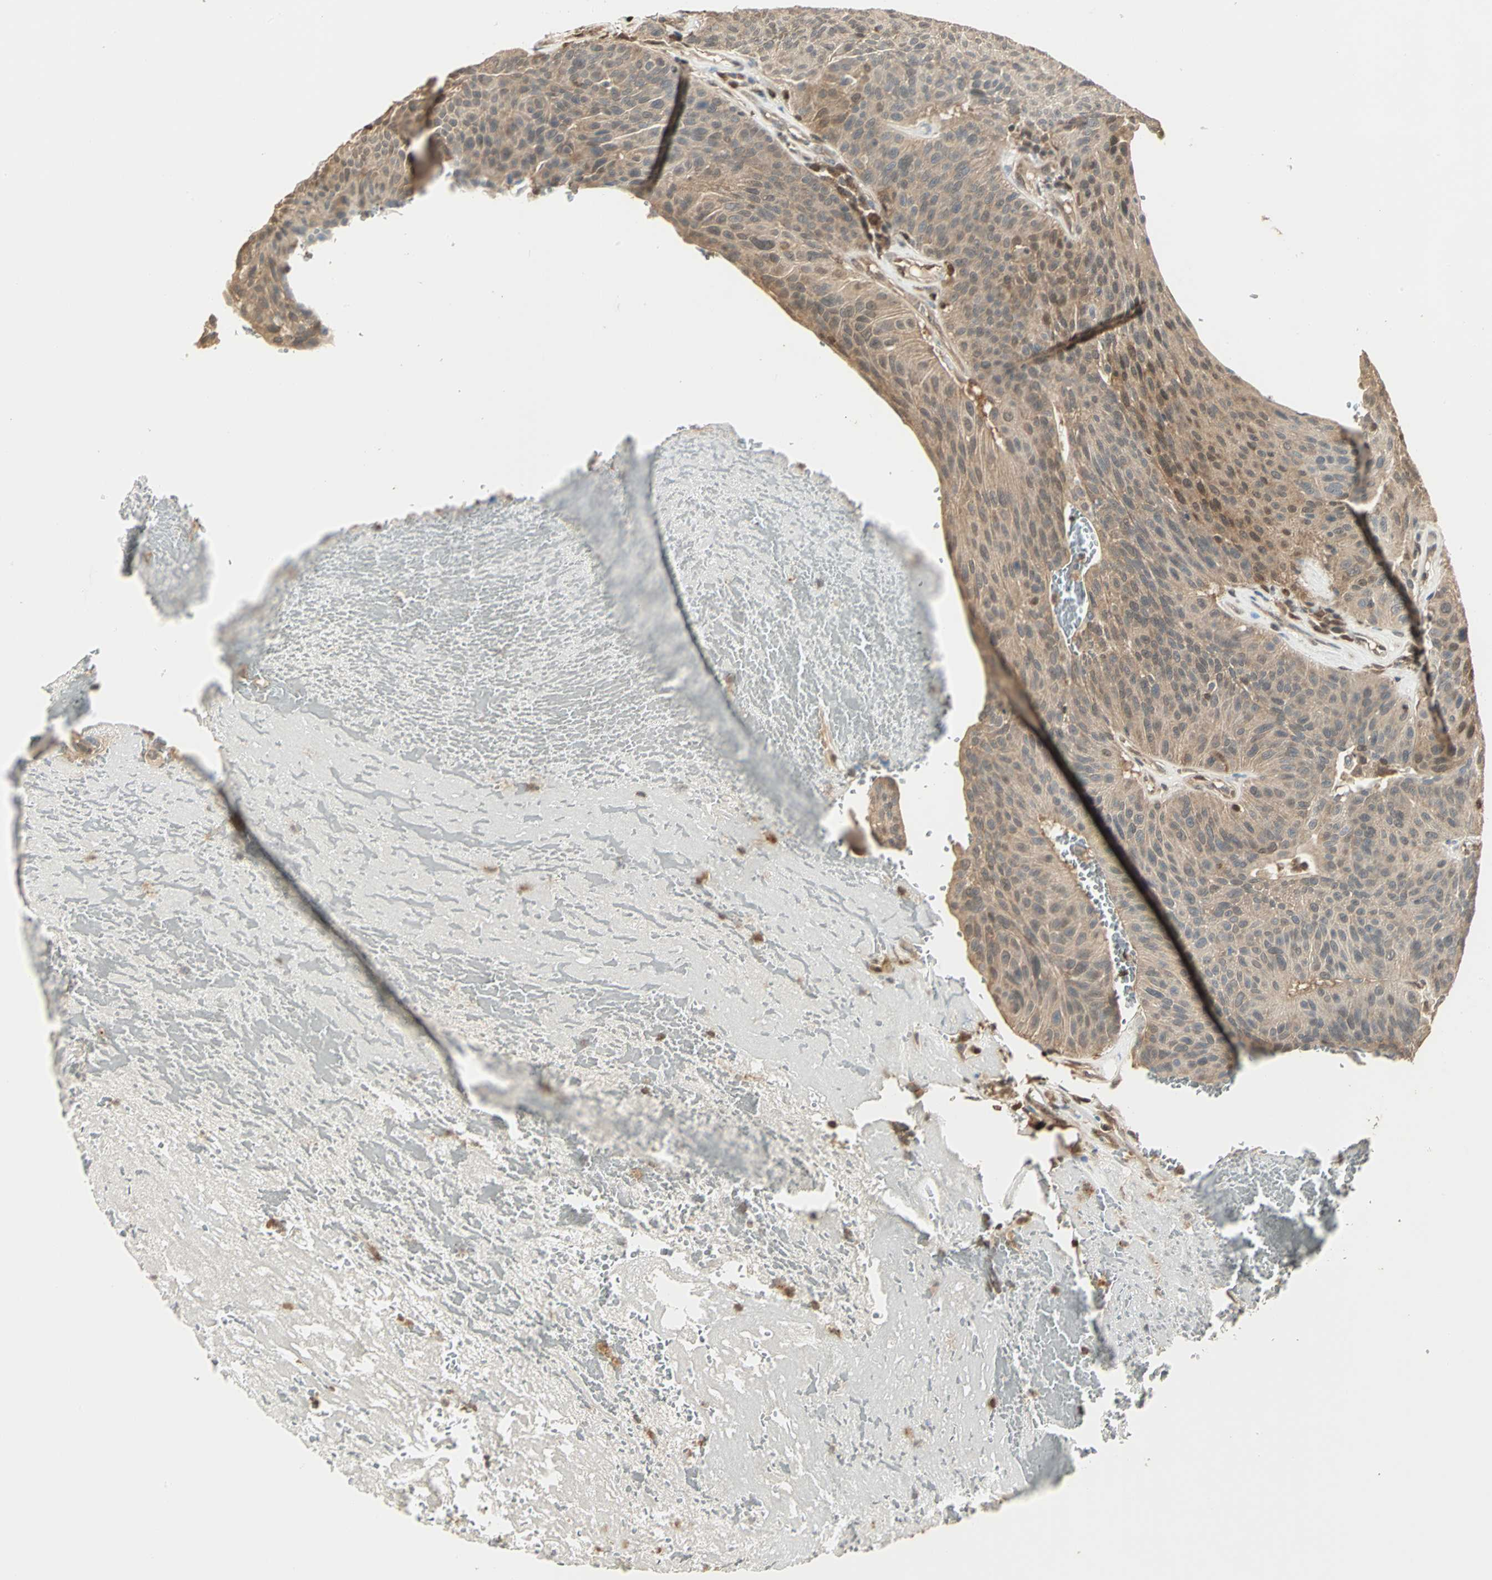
{"staining": {"intensity": "moderate", "quantity": ">75%", "location": "cytoplasmic/membranous"}, "tissue": "urothelial cancer", "cell_type": "Tumor cells", "image_type": "cancer", "snomed": [{"axis": "morphology", "description": "Urothelial carcinoma, High grade"}, {"axis": "topography", "description": "Urinary bladder"}], "caption": "Urothelial carcinoma (high-grade) was stained to show a protein in brown. There is medium levels of moderate cytoplasmic/membranous staining in about >75% of tumor cells. Nuclei are stained in blue.", "gene": "PARK7", "patient": {"sex": "male", "age": 66}}